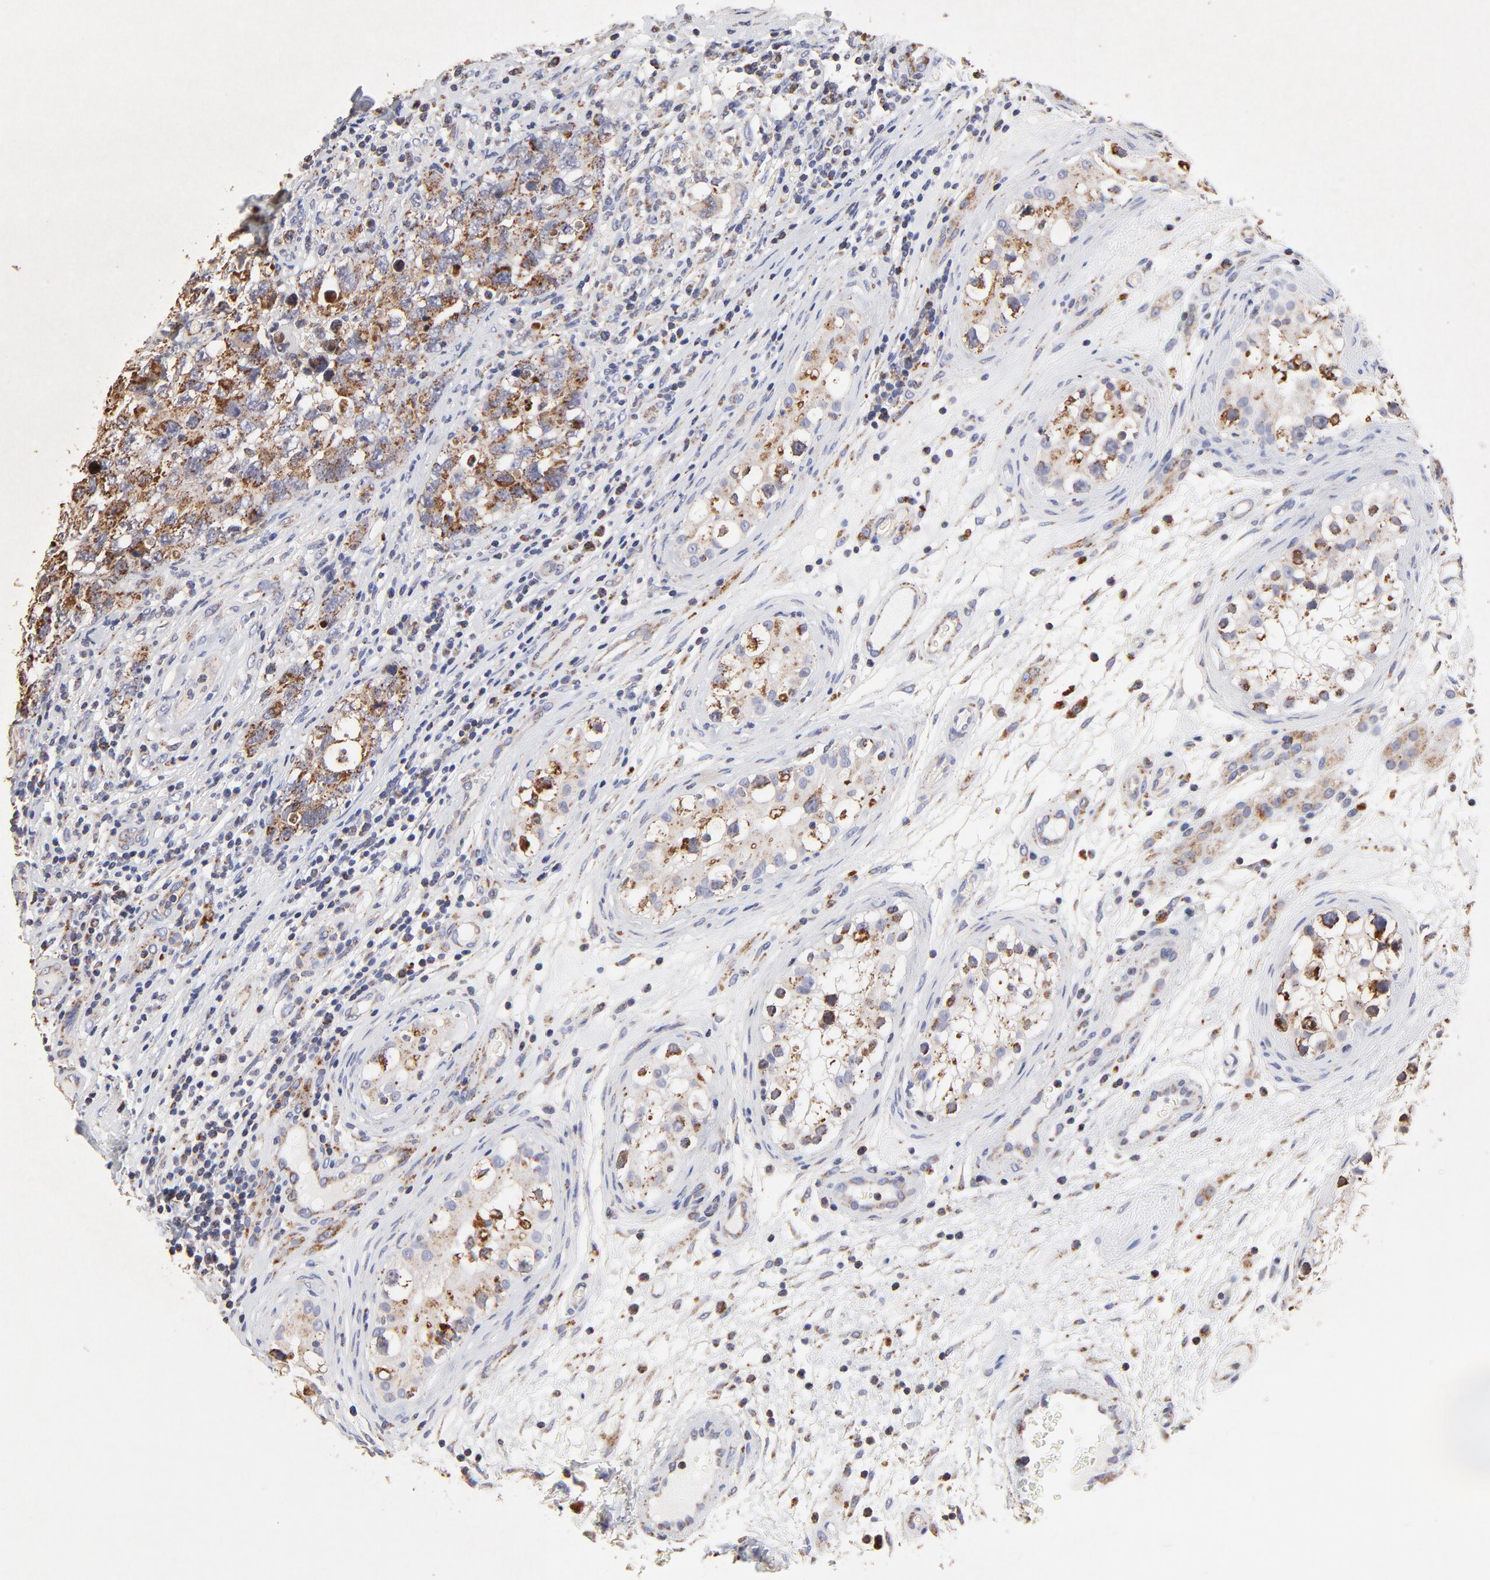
{"staining": {"intensity": "moderate", "quantity": ">75%", "location": "cytoplasmic/membranous"}, "tissue": "testis cancer", "cell_type": "Tumor cells", "image_type": "cancer", "snomed": [{"axis": "morphology", "description": "Carcinoma, Embryonal, NOS"}, {"axis": "topography", "description": "Testis"}], "caption": "An image showing moderate cytoplasmic/membranous staining in about >75% of tumor cells in testis cancer, as visualized by brown immunohistochemical staining.", "gene": "SSBP1", "patient": {"sex": "male", "age": 31}}